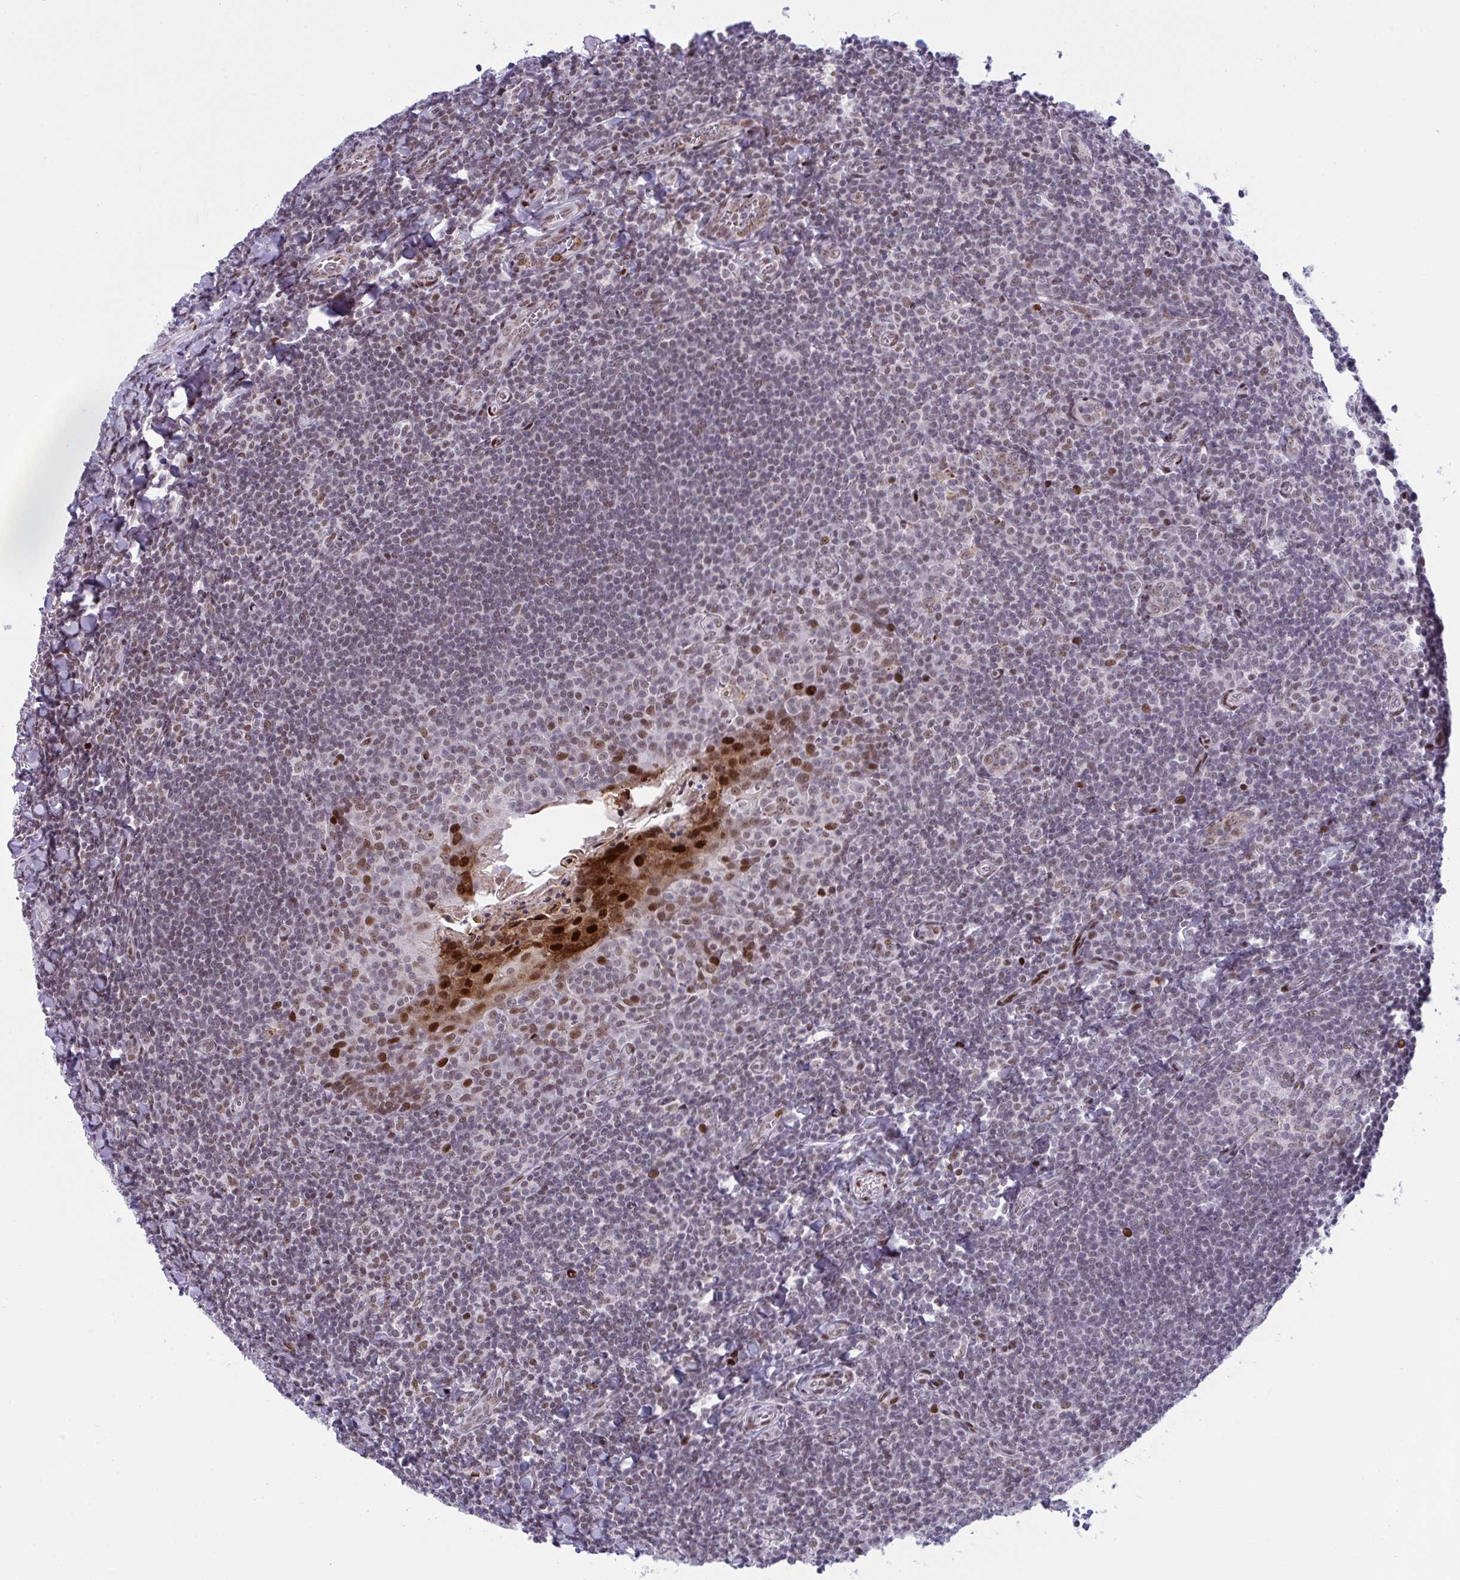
{"staining": {"intensity": "negative", "quantity": "none", "location": "none"}, "tissue": "tonsil", "cell_type": "Germinal center cells", "image_type": "normal", "snomed": [{"axis": "morphology", "description": "Normal tissue, NOS"}, {"axis": "topography", "description": "Tonsil"}], "caption": "The immunohistochemistry (IHC) histopathology image has no significant positivity in germinal center cells of tonsil.", "gene": "ZFHX3", "patient": {"sex": "male", "age": 27}}